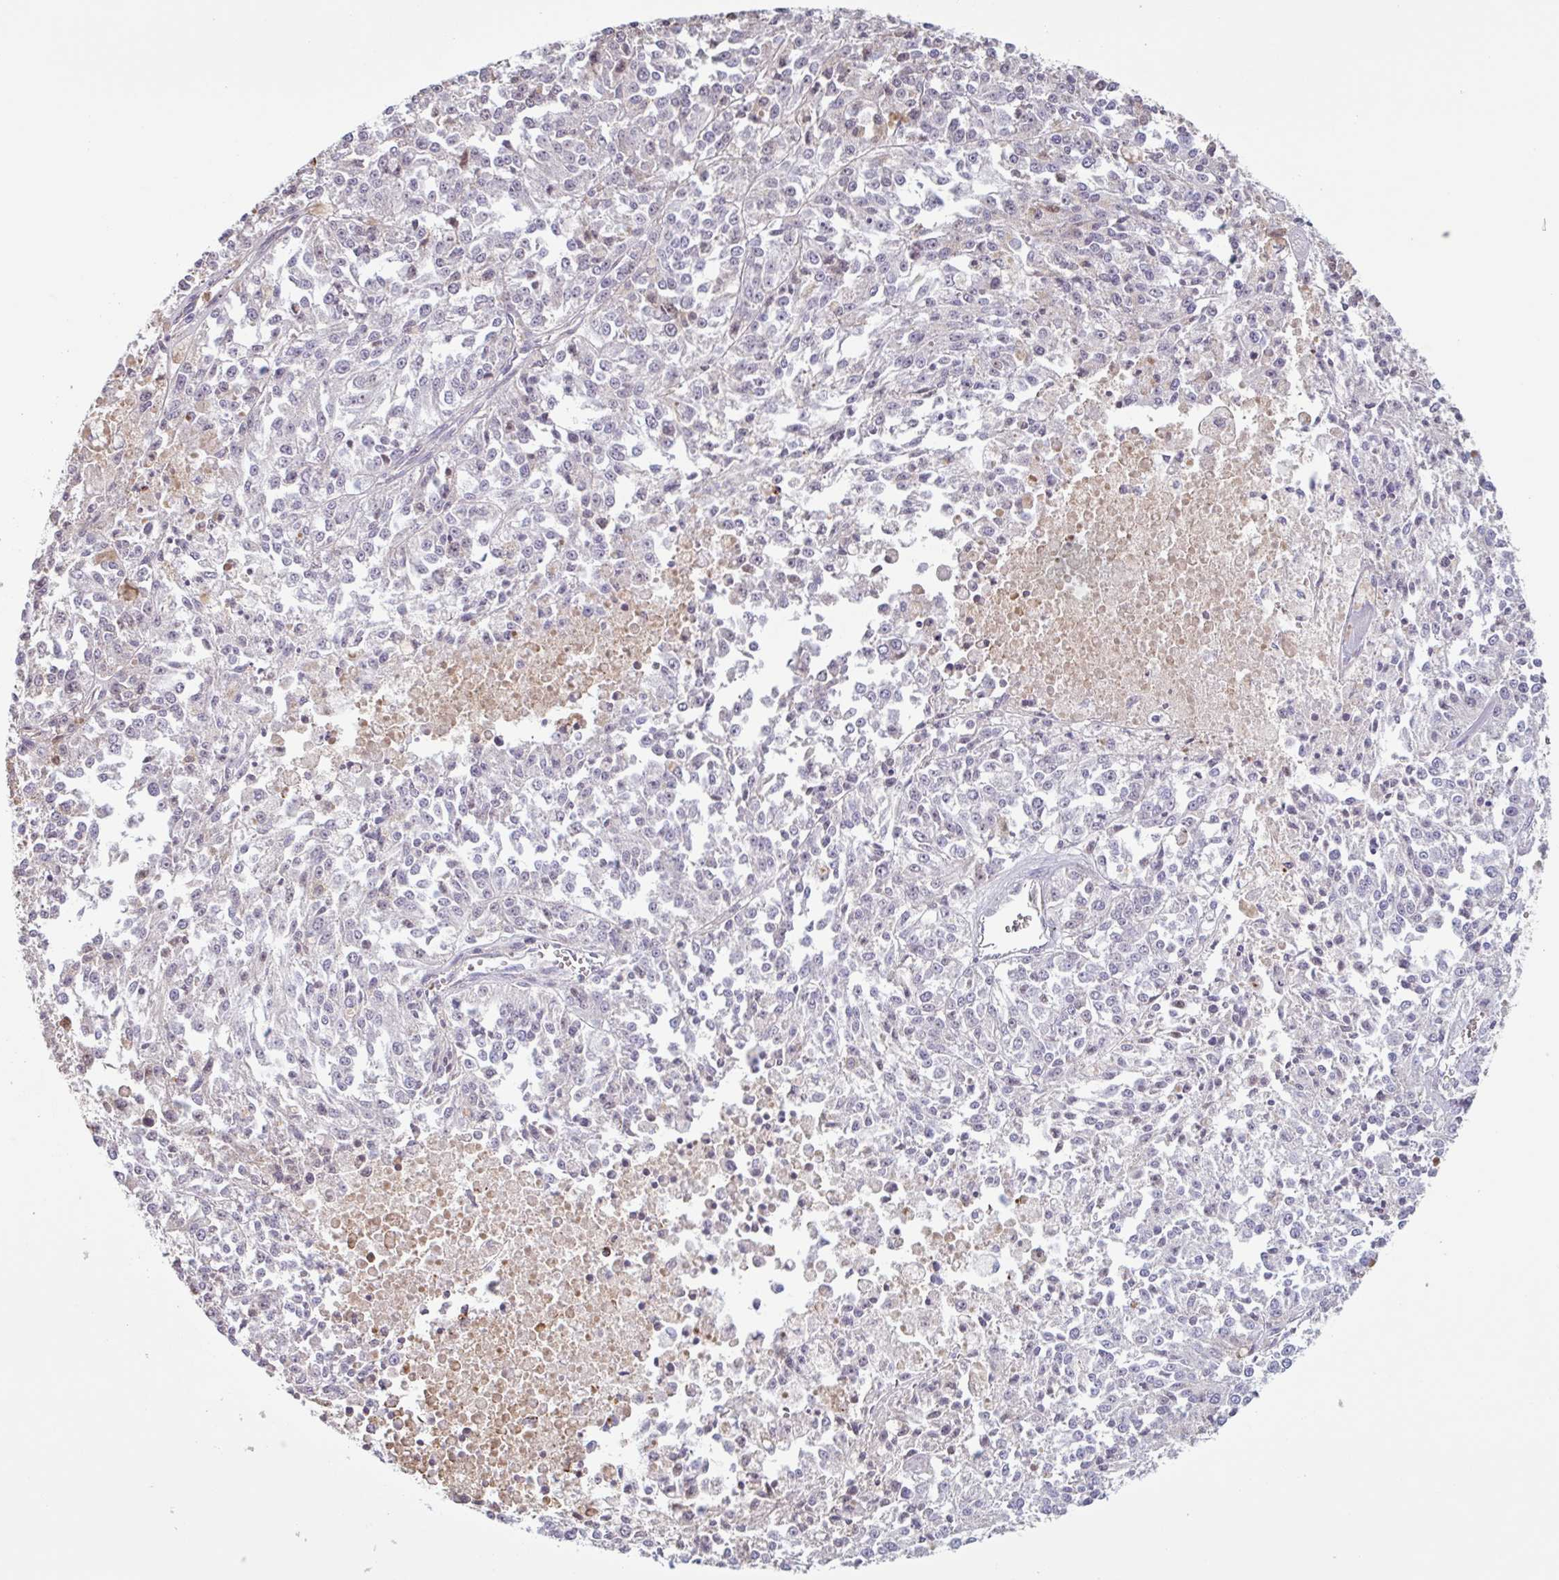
{"staining": {"intensity": "negative", "quantity": "none", "location": "none"}, "tissue": "melanoma", "cell_type": "Tumor cells", "image_type": "cancer", "snomed": [{"axis": "morphology", "description": "Malignant melanoma, NOS"}, {"axis": "topography", "description": "Skin"}], "caption": "High magnification brightfield microscopy of malignant melanoma stained with DAB (brown) and counterstained with hematoxylin (blue): tumor cells show no significant staining. (DAB IHC, high magnification).", "gene": "TAF1D", "patient": {"sex": "female", "age": 64}}